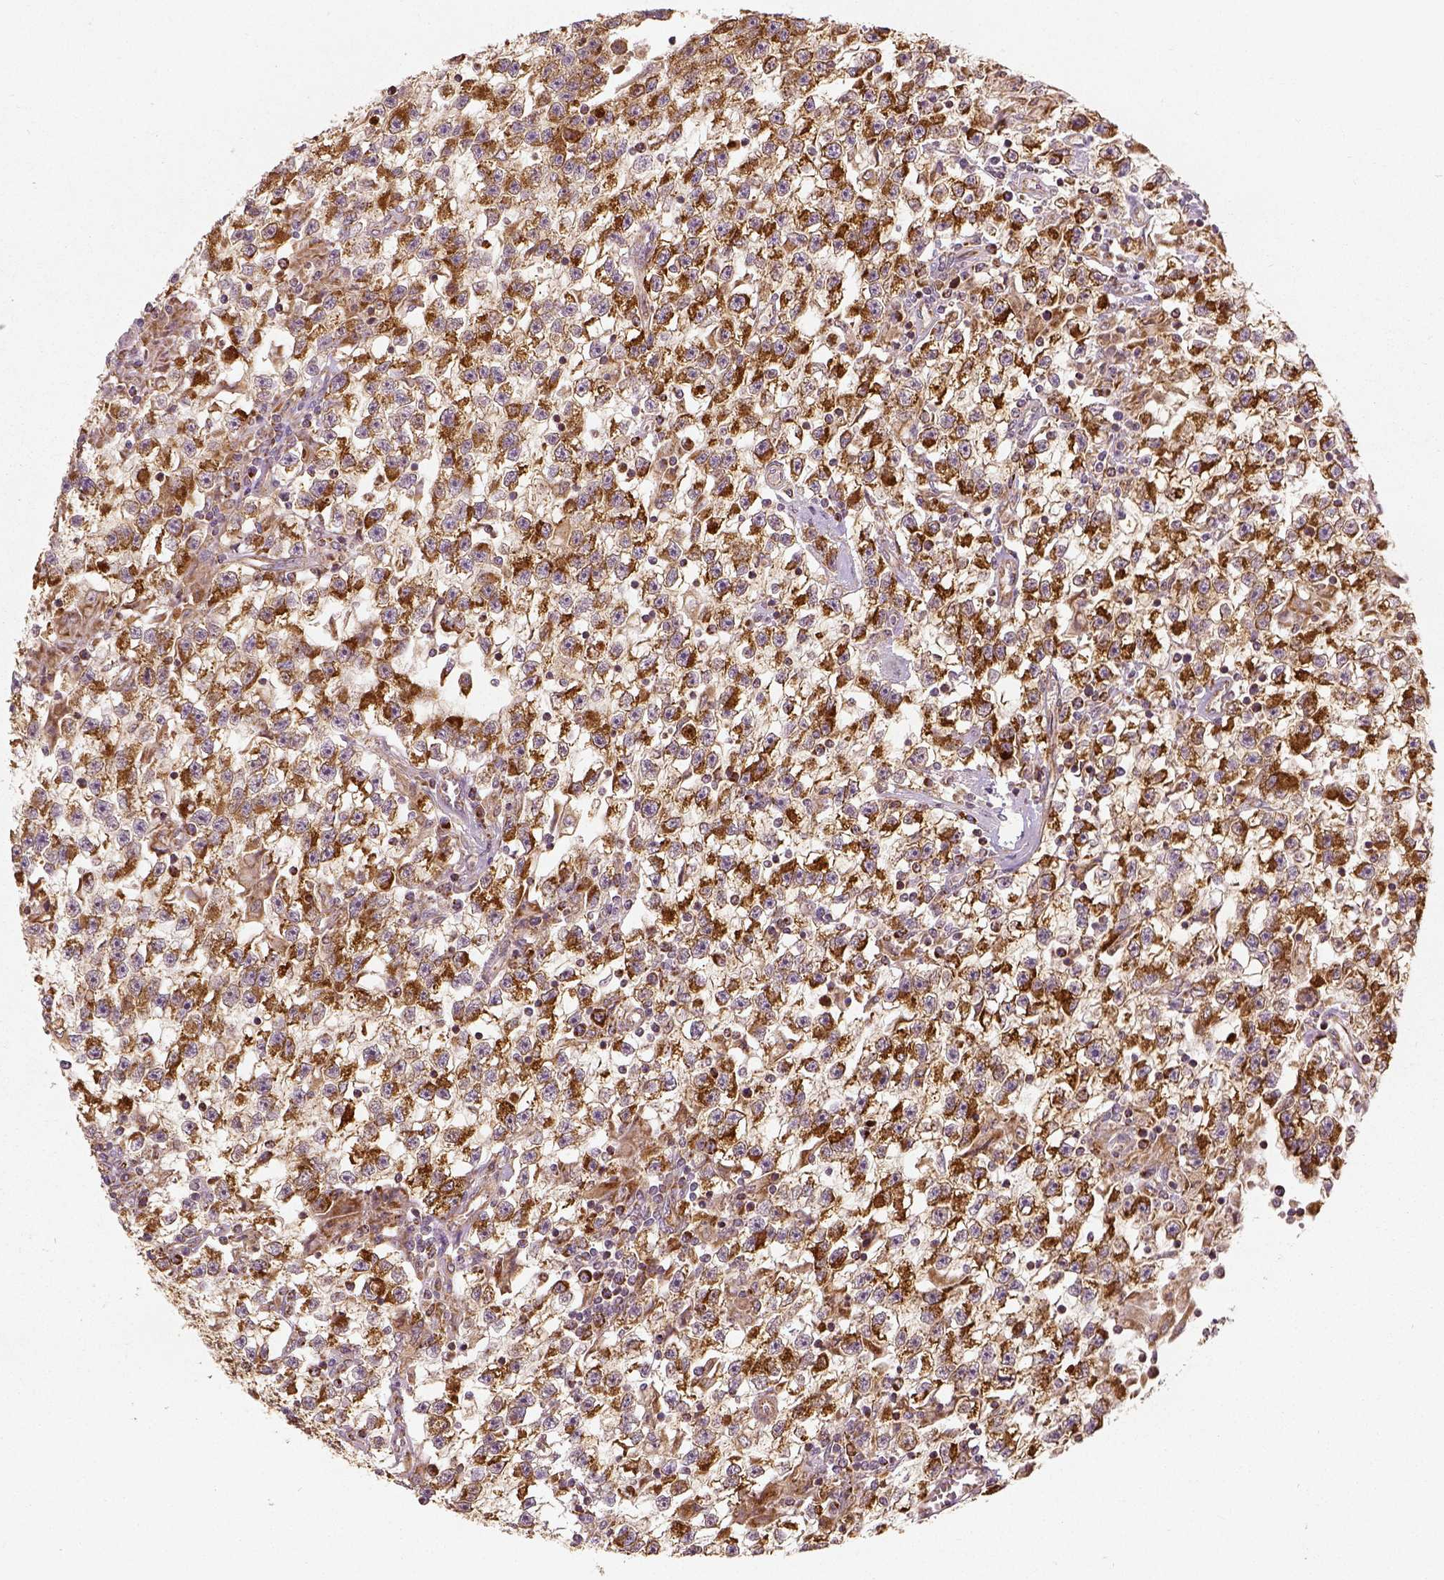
{"staining": {"intensity": "strong", "quantity": ">75%", "location": "cytoplasmic/membranous"}, "tissue": "testis cancer", "cell_type": "Tumor cells", "image_type": "cancer", "snomed": [{"axis": "morphology", "description": "Seminoma, NOS"}, {"axis": "topography", "description": "Testis"}], "caption": "About >75% of tumor cells in seminoma (testis) exhibit strong cytoplasmic/membranous protein staining as visualized by brown immunohistochemical staining.", "gene": "PGAM5", "patient": {"sex": "male", "age": 31}}